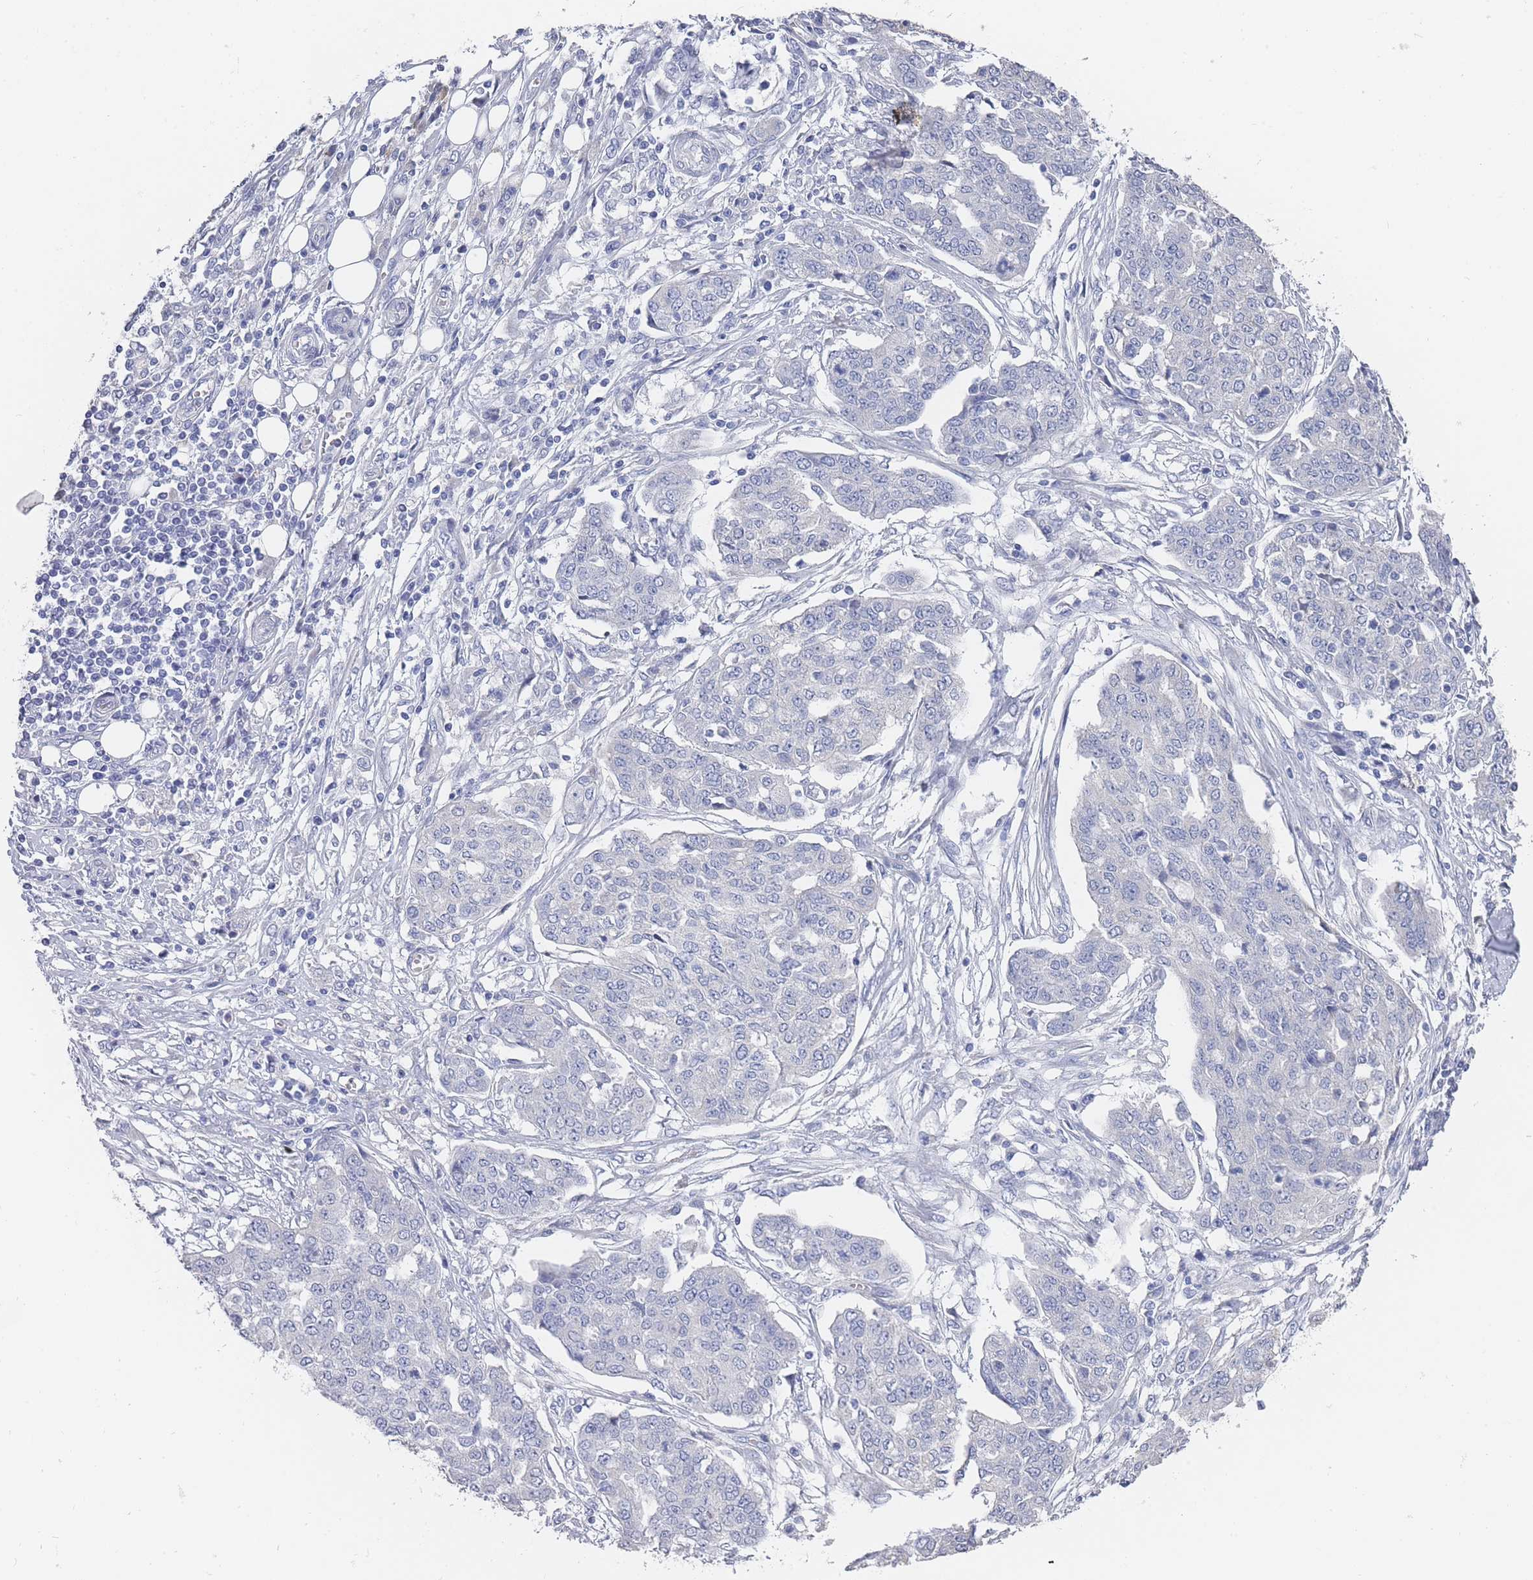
{"staining": {"intensity": "negative", "quantity": "none", "location": "none"}, "tissue": "ovarian cancer", "cell_type": "Tumor cells", "image_type": "cancer", "snomed": [{"axis": "morphology", "description": "Cystadenocarcinoma, serous, NOS"}, {"axis": "topography", "description": "Soft tissue"}, {"axis": "topography", "description": "Ovary"}], "caption": "An immunohistochemistry image of serous cystadenocarcinoma (ovarian) is shown. There is no staining in tumor cells of serous cystadenocarcinoma (ovarian).", "gene": "ACAD11", "patient": {"sex": "female", "age": 57}}